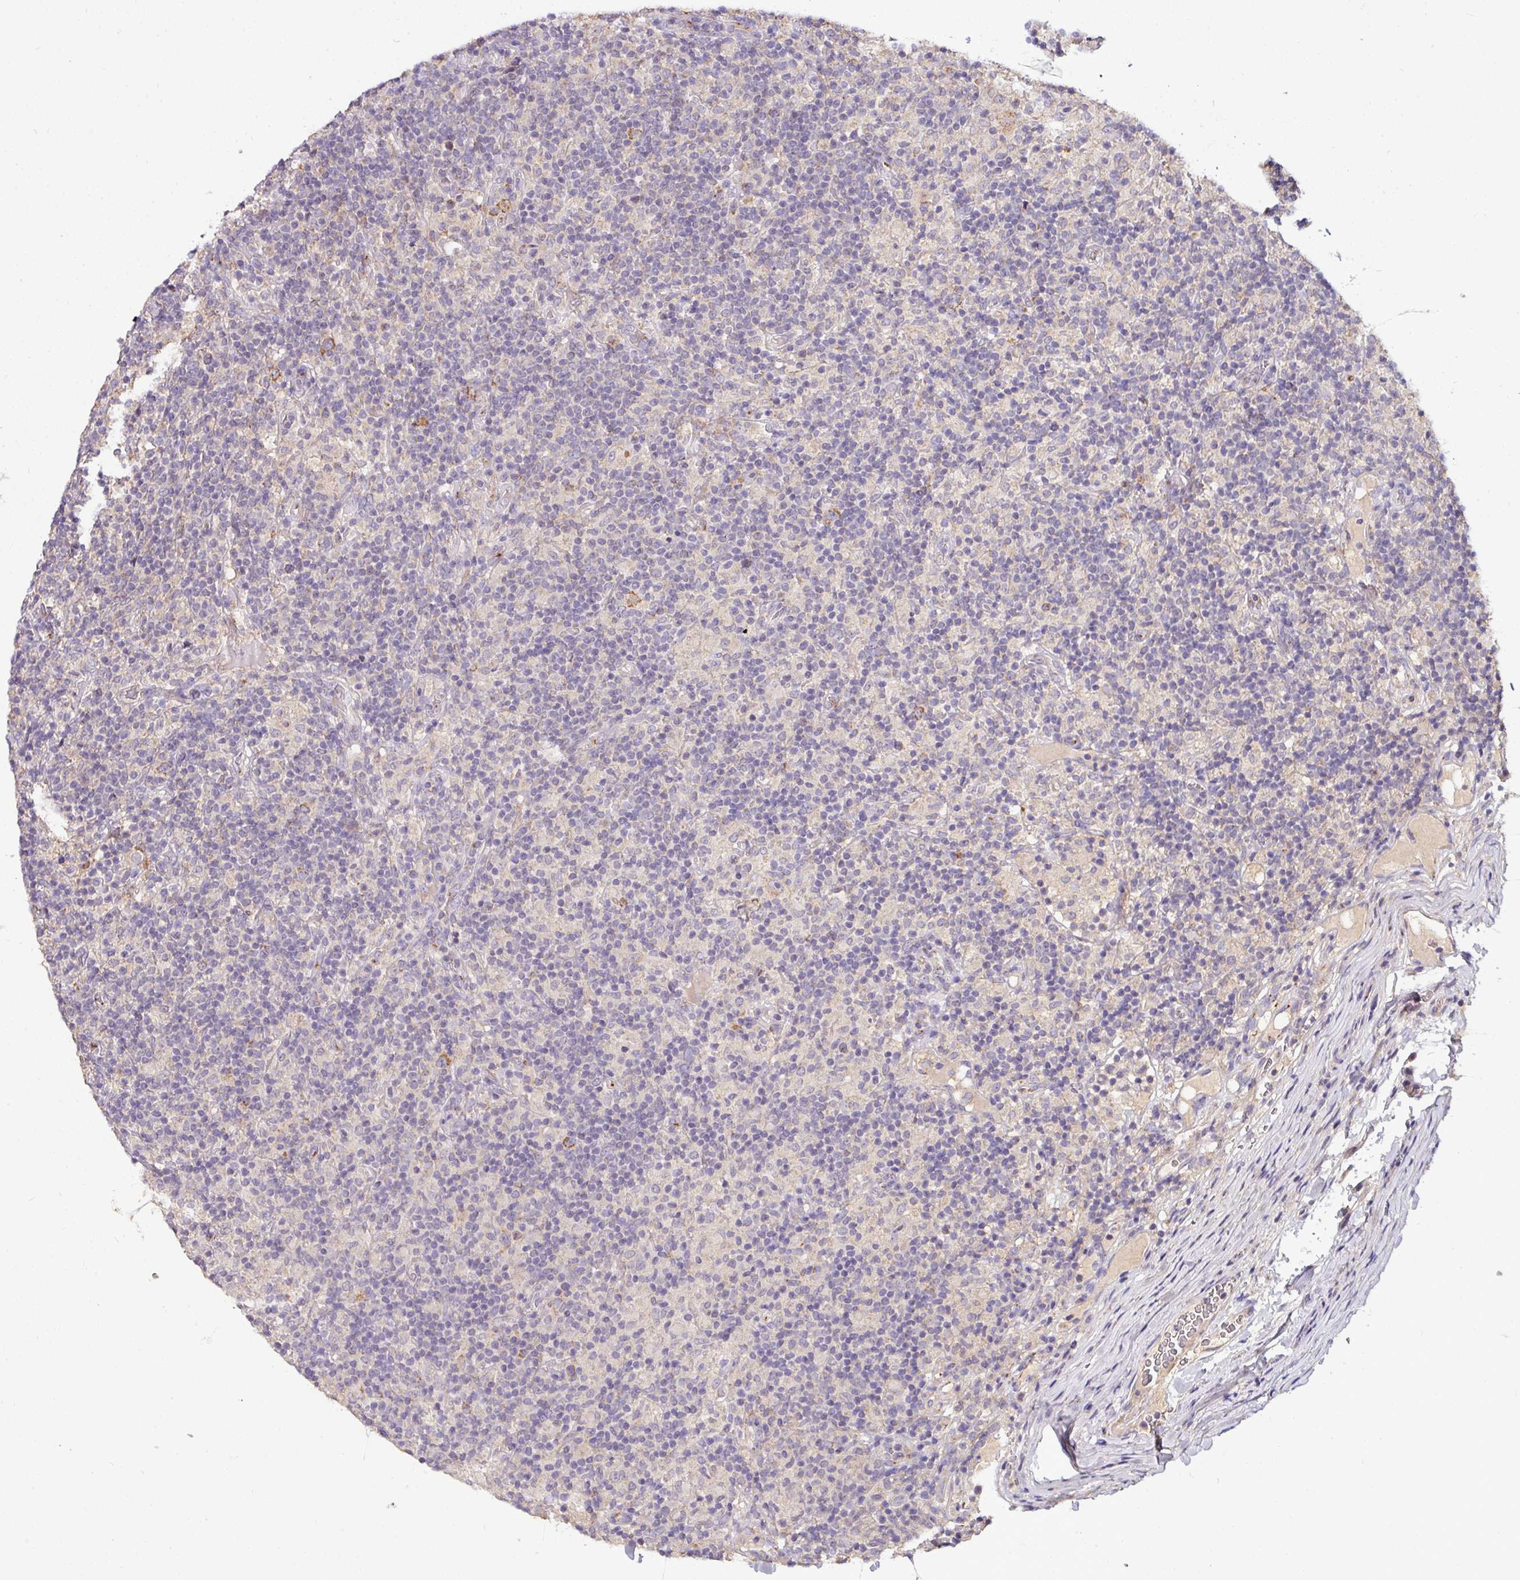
{"staining": {"intensity": "moderate", "quantity": "25%-75%", "location": "cytoplasmic/membranous"}, "tissue": "lymphoma", "cell_type": "Tumor cells", "image_type": "cancer", "snomed": [{"axis": "morphology", "description": "Hodgkin's disease, NOS"}, {"axis": "topography", "description": "Lymph node"}], "caption": "A photomicrograph of lymphoma stained for a protein shows moderate cytoplasmic/membranous brown staining in tumor cells.", "gene": "CPD", "patient": {"sex": "male", "age": 70}}